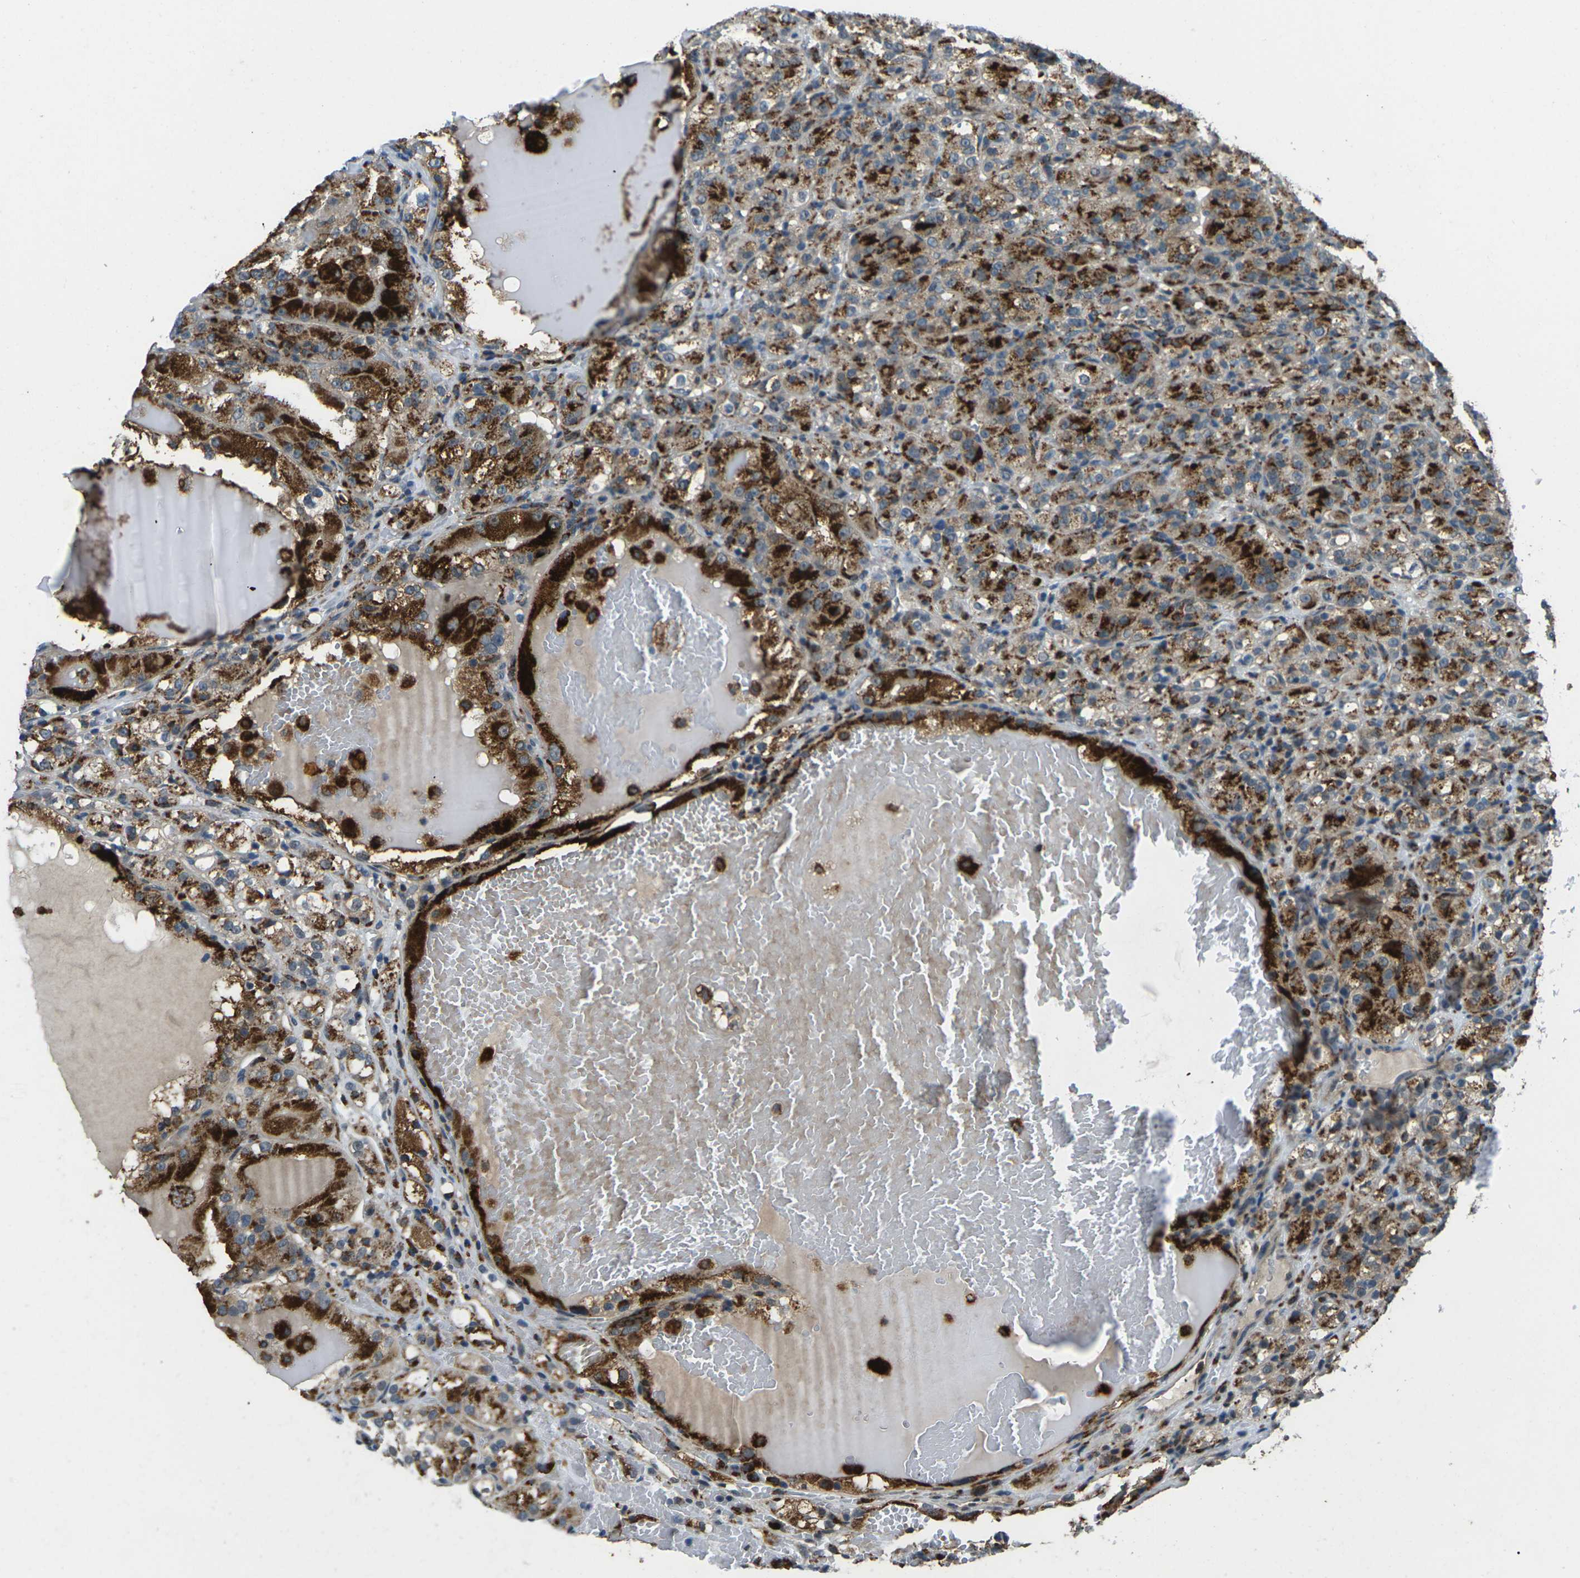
{"staining": {"intensity": "moderate", "quantity": ">75%", "location": "cytoplasmic/membranous"}, "tissue": "renal cancer", "cell_type": "Tumor cells", "image_type": "cancer", "snomed": [{"axis": "morphology", "description": "Normal tissue, NOS"}, {"axis": "morphology", "description": "Adenocarcinoma, NOS"}, {"axis": "topography", "description": "Kidney"}], "caption": "Immunohistochemistry (IHC) image of neoplastic tissue: human renal cancer stained using immunohistochemistry shows medium levels of moderate protein expression localized specifically in the cytoplasmic/membranous of tumor cells, appearing as a cytoplasmic/membranous brown color.", "gene": "SLC31A2", "patient": {"sex": "male", "age": 61}}